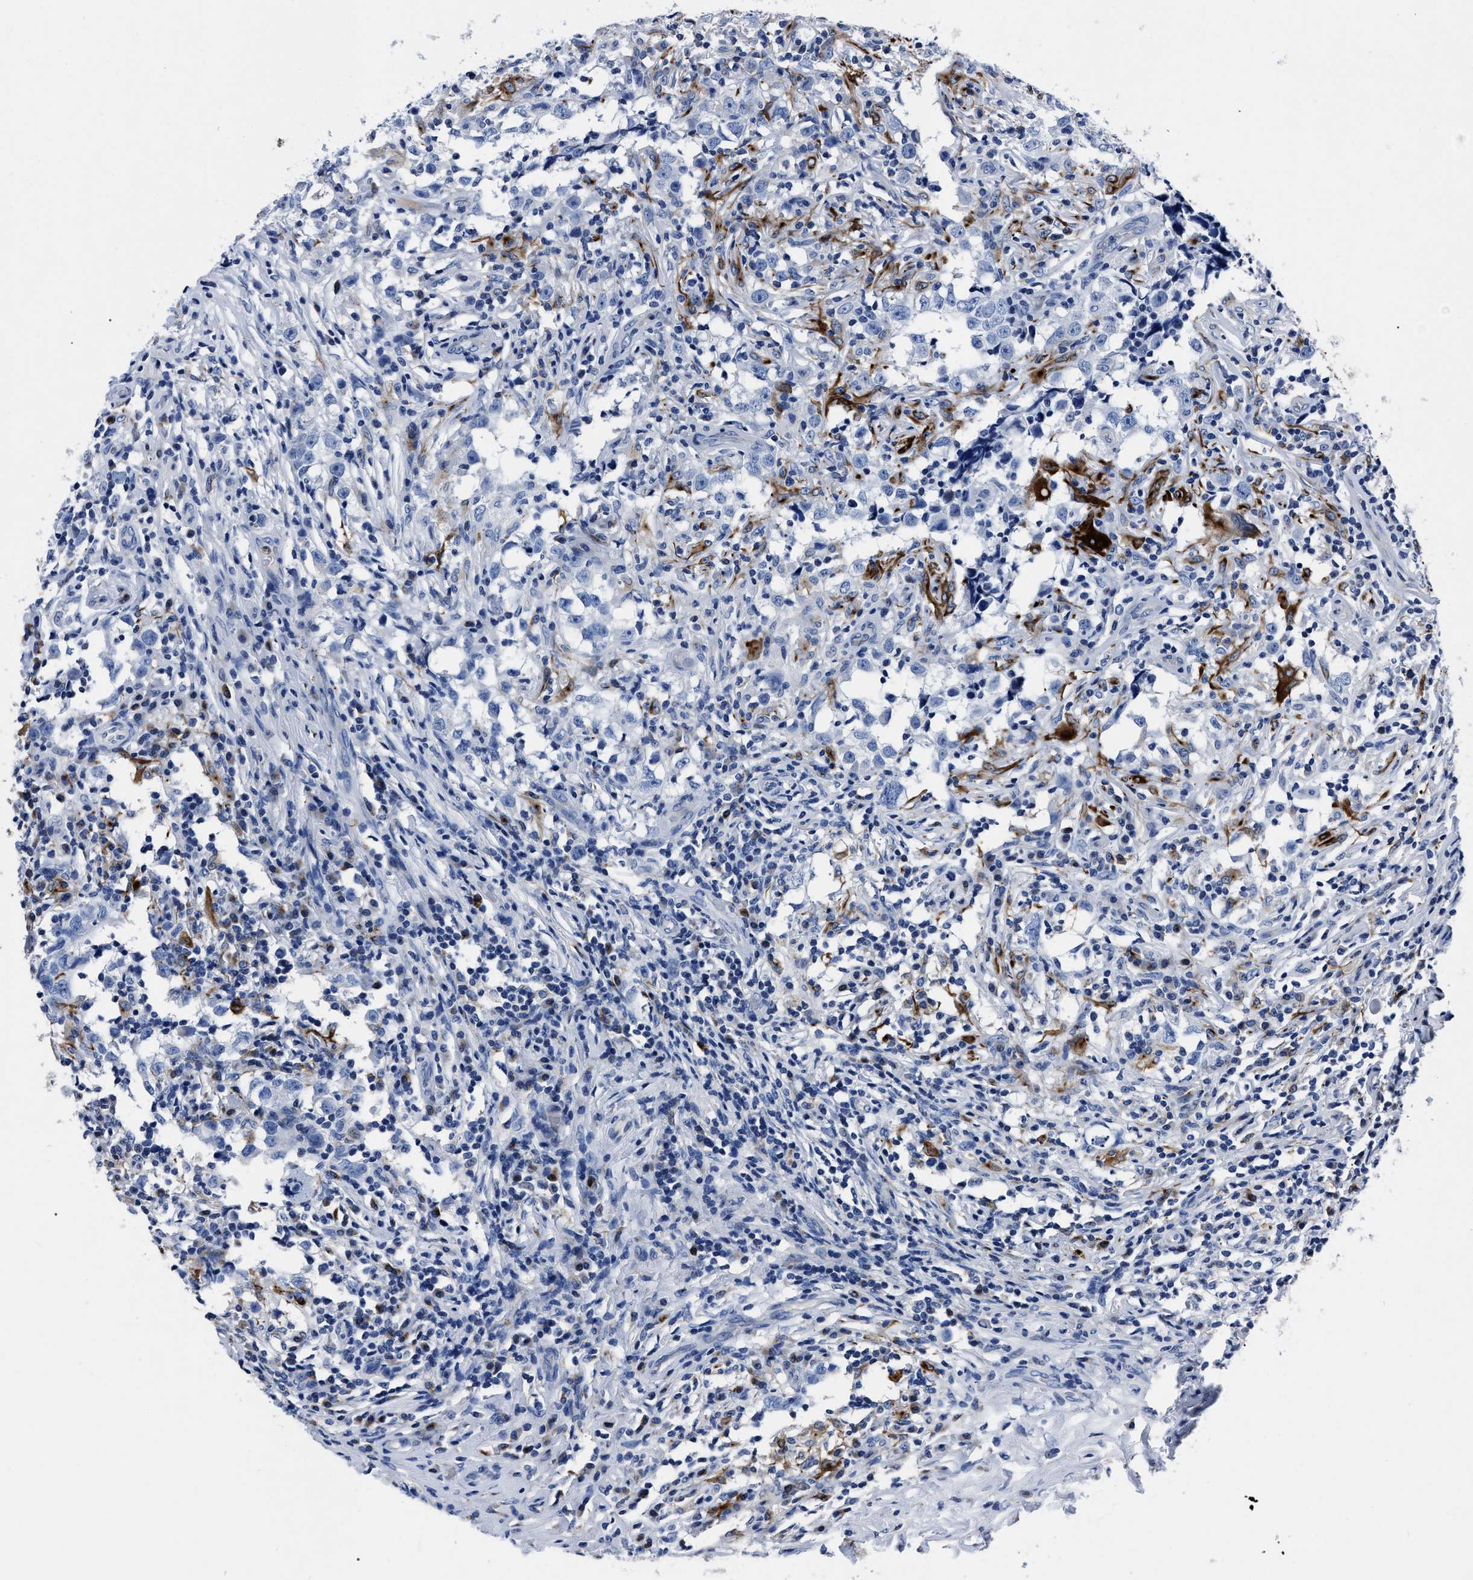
{"staining": {"intensity": "negative", "quantity": "none", "location": "none"}, "tissue": "testis cancer", "cell_type": "Tumor cells", "image_type": "cancer", "snomed": [{"axis": "morphology", "description": "Carcinoma, Embryonal, NOS"}, {"axis": "topography", "description": "Testis"}], "caption": "High magnification brightfield microscopy of embryonal carcinoma (testis) stained with DAB (brown) and counterstained with hematoxylin (blue): tumor cells show no significant expression.", "gene": "OR10G3", "patient": {"sex": "male", "age": 21}}